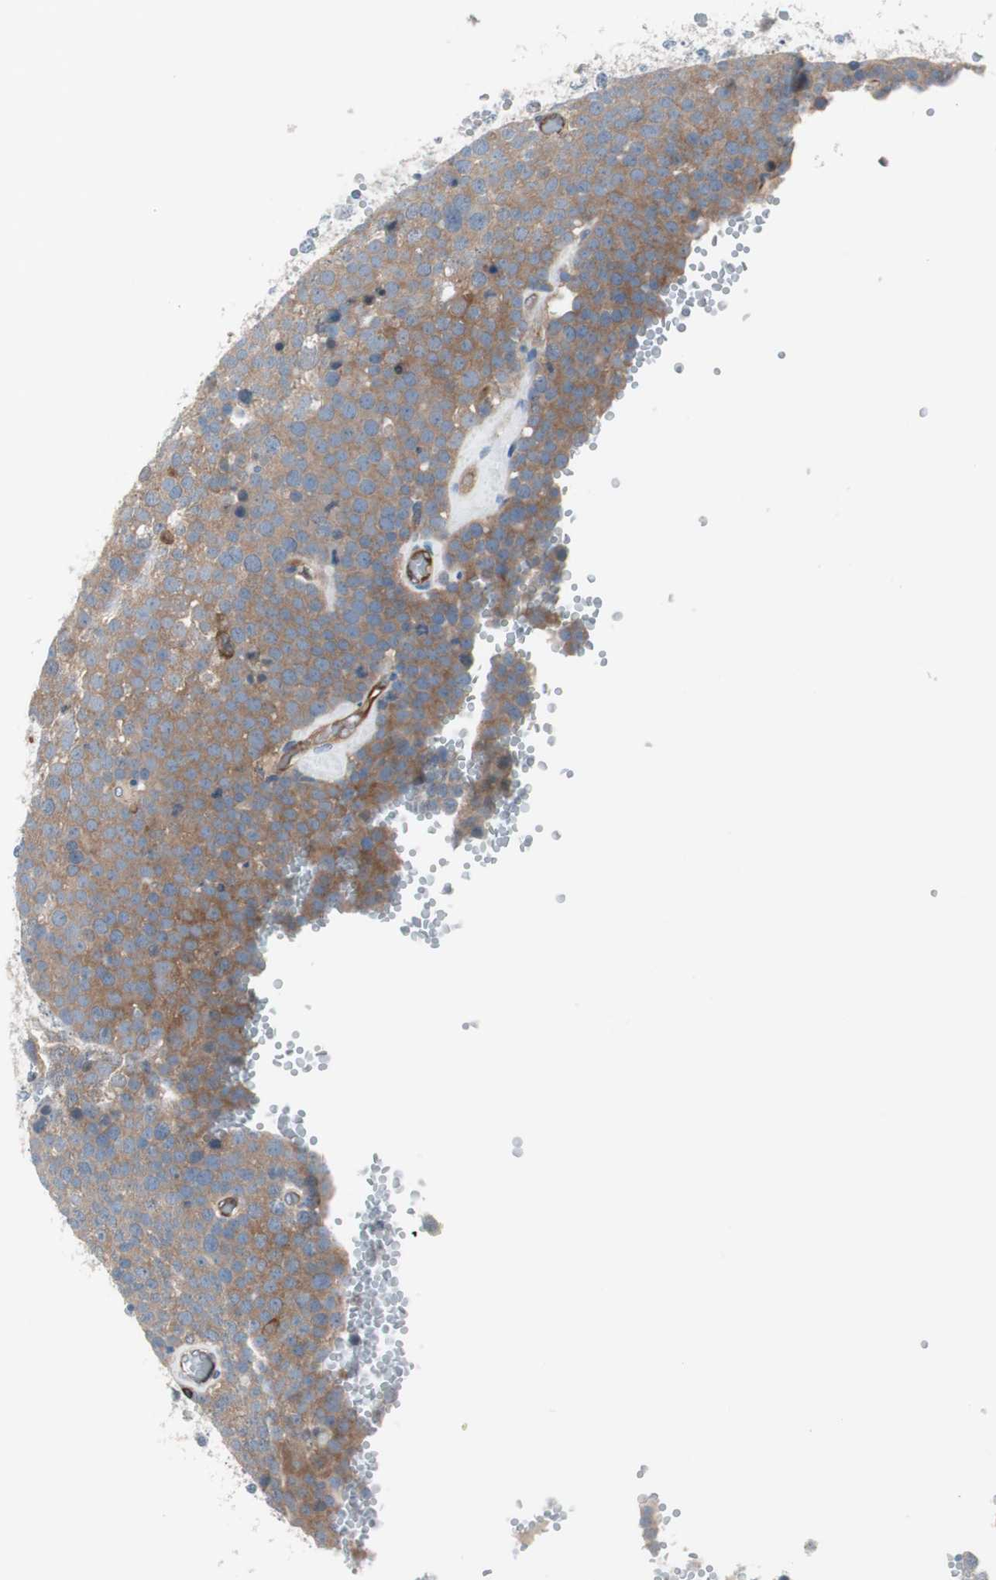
{"staining": {"intensity": "moderate", "quantity": ">75%", "location": "cytoplasmic/membranous"}, "tissue": "testis cancer", "cell_type": "Tumor cells", "image_type": "cancer", "snomed": [{"axis": "morphology", "description": "Seminoma, NOS"}, {"axis": "topography", "description": "Testis"}], "caption": "Protein staining of testis seminoma tissue reveals moderate cytoplasmic/membranous expression in approximately >75% of tumor cells.", "gene": "SWAP70", "patient": {"sex": "male", "age": 71}}